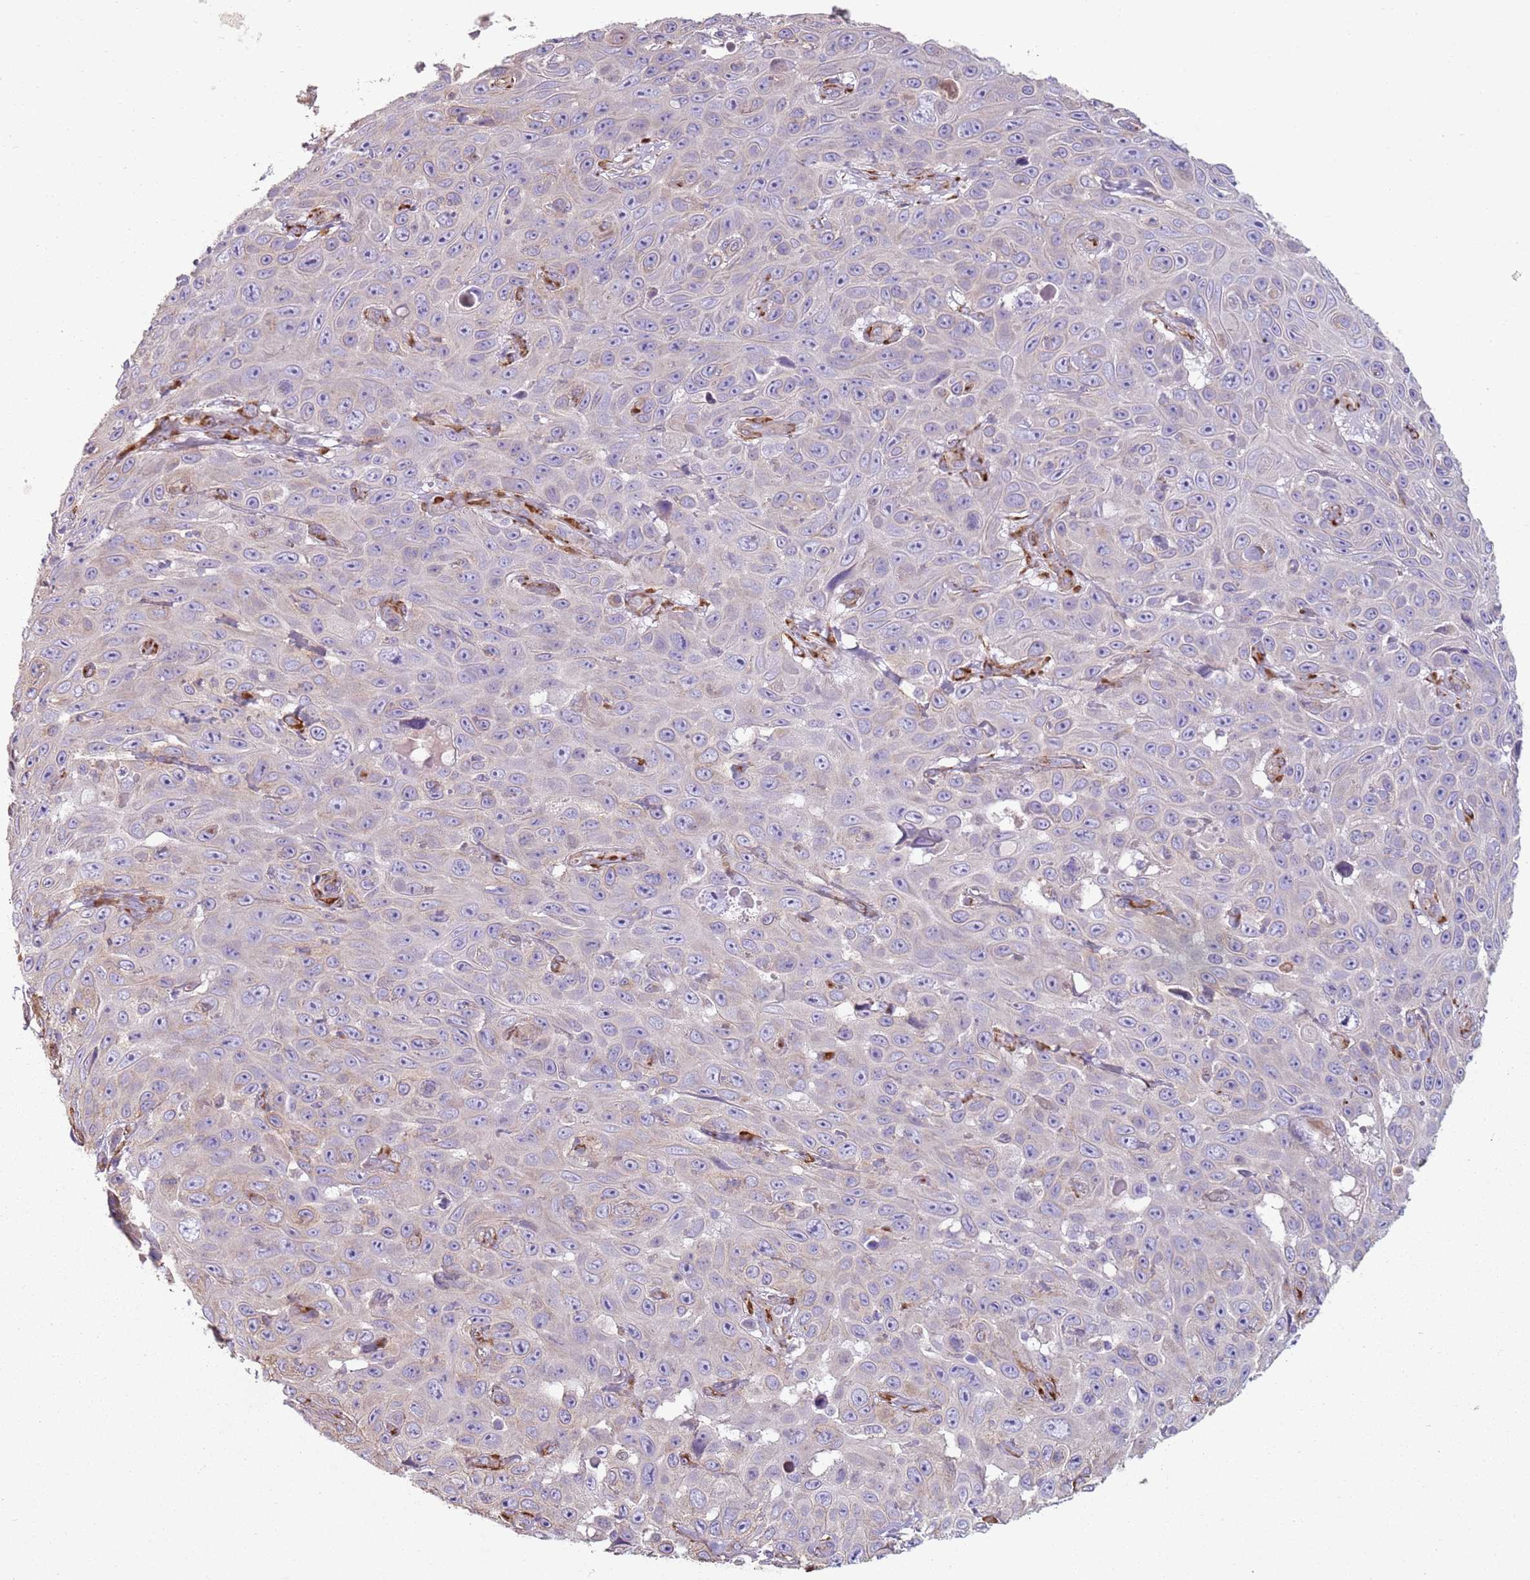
{"staining": {"intensity": "negative", "quantity": "none", "location": "none"}, "tissue": "skin cancer", "cell_type": "Tumor cells", "image_type": "cancer", "snomed": [{"axis": "morphology", "description": "Squamous cell carcinoma, NOS"}, {"axis": "topography", "description": "Skin"}], "caption": "Tumor cells show no significant protein expression in skin cancer.", "gene": "PHLPP2", "patient": {"sex": "male", "age": 82}}